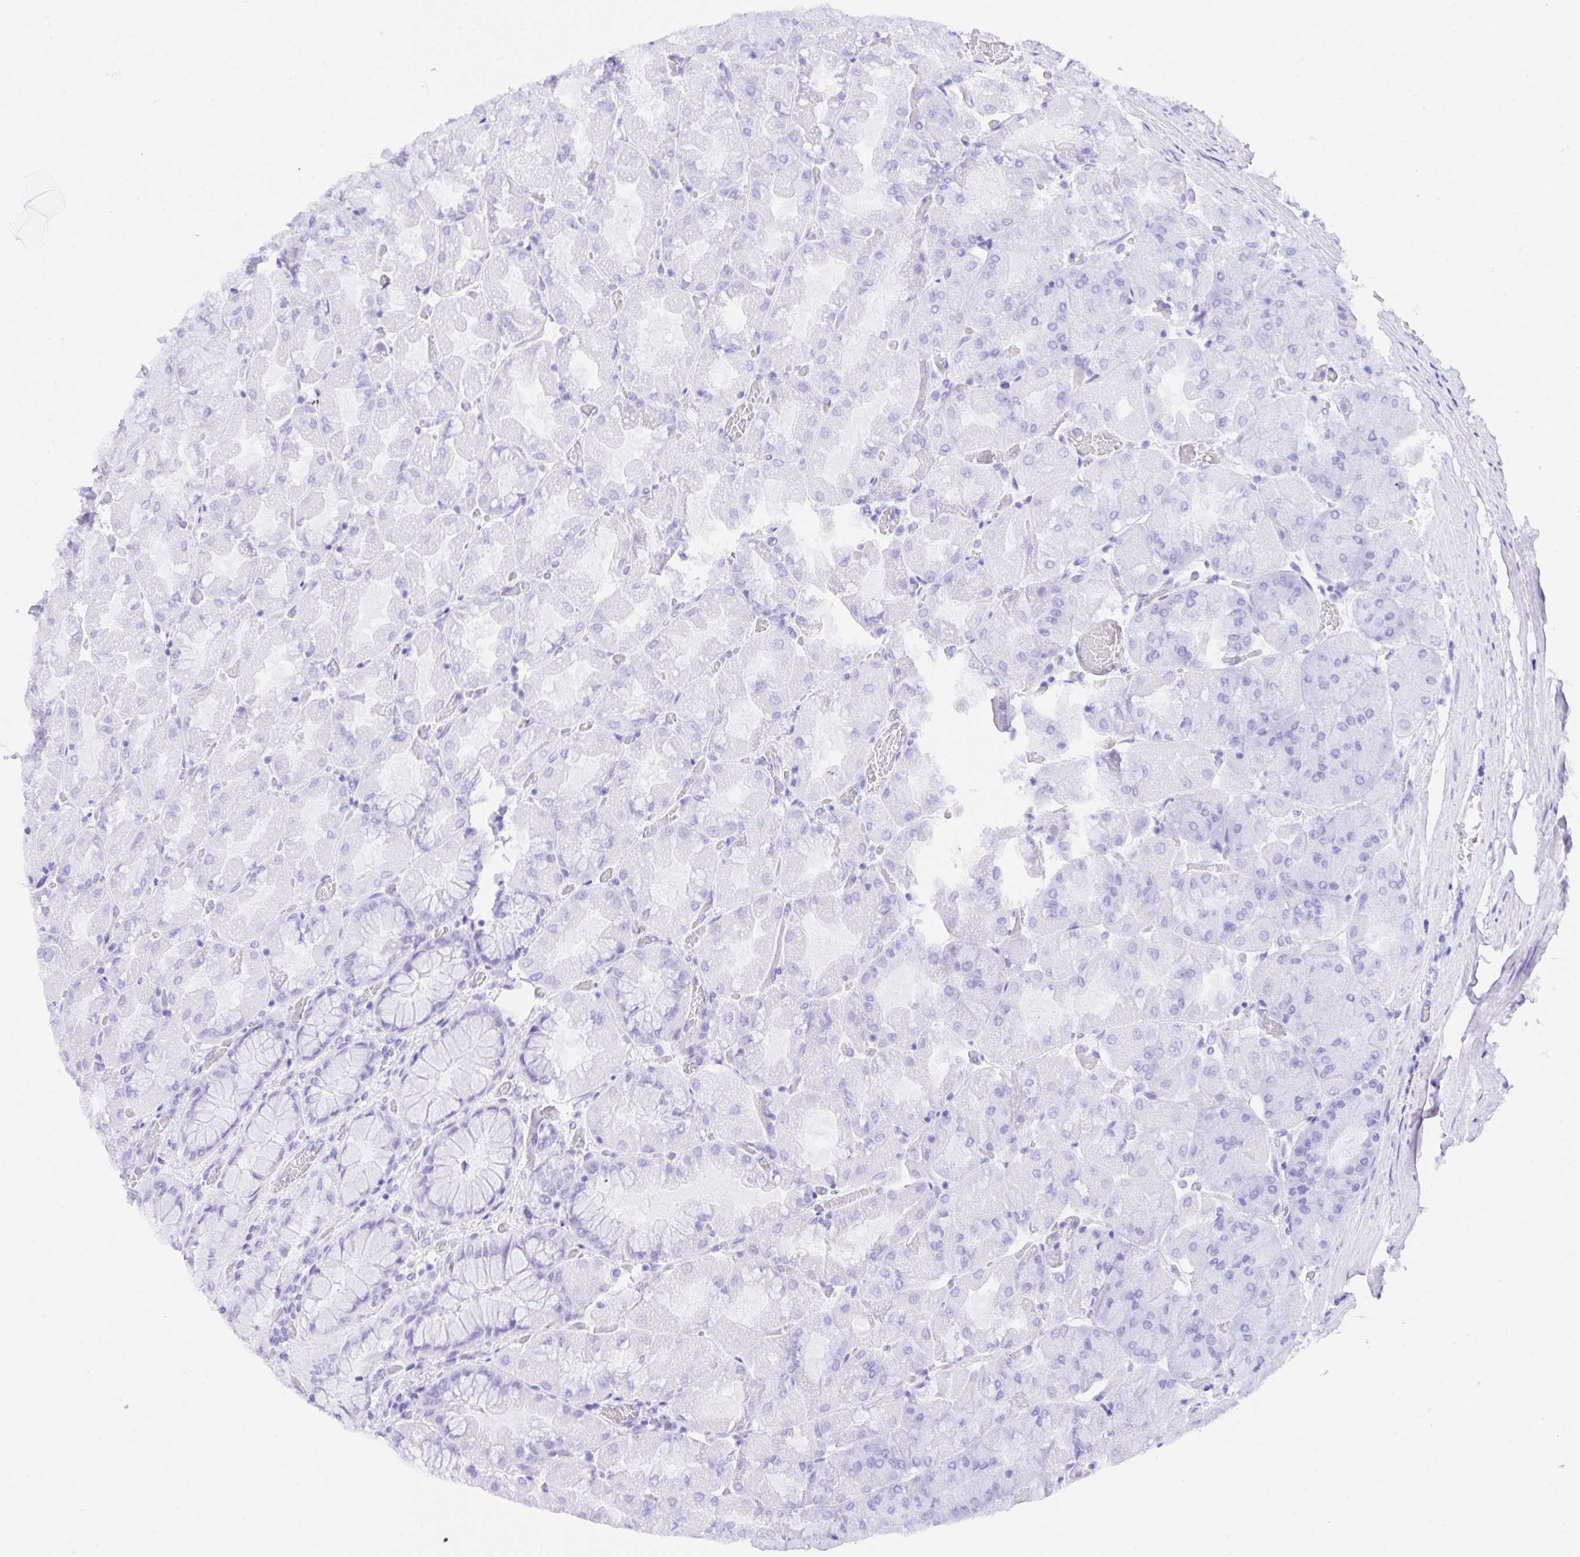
{"staining": {"intensity": "negative", "quantity": "none", "location": "none"}, "tissue": "stomach", "cell_type": "Glandular cells", "image_type": "normal", "snomed": [{"axis": "morphology", "description": "Normal tissue, NOS"}, {"axis": "topography", "description": "Stomach"}], "caption": "Immunohistochemical staining of unremarkable stomach demonstrates no significant positivity in glandular cells. The staining is performed using DAB brown chromogen with nuclei counter-stained in using hematoxylin.", "gene": "ABCB10", "patient": {"sex": "female", "age": 61}}